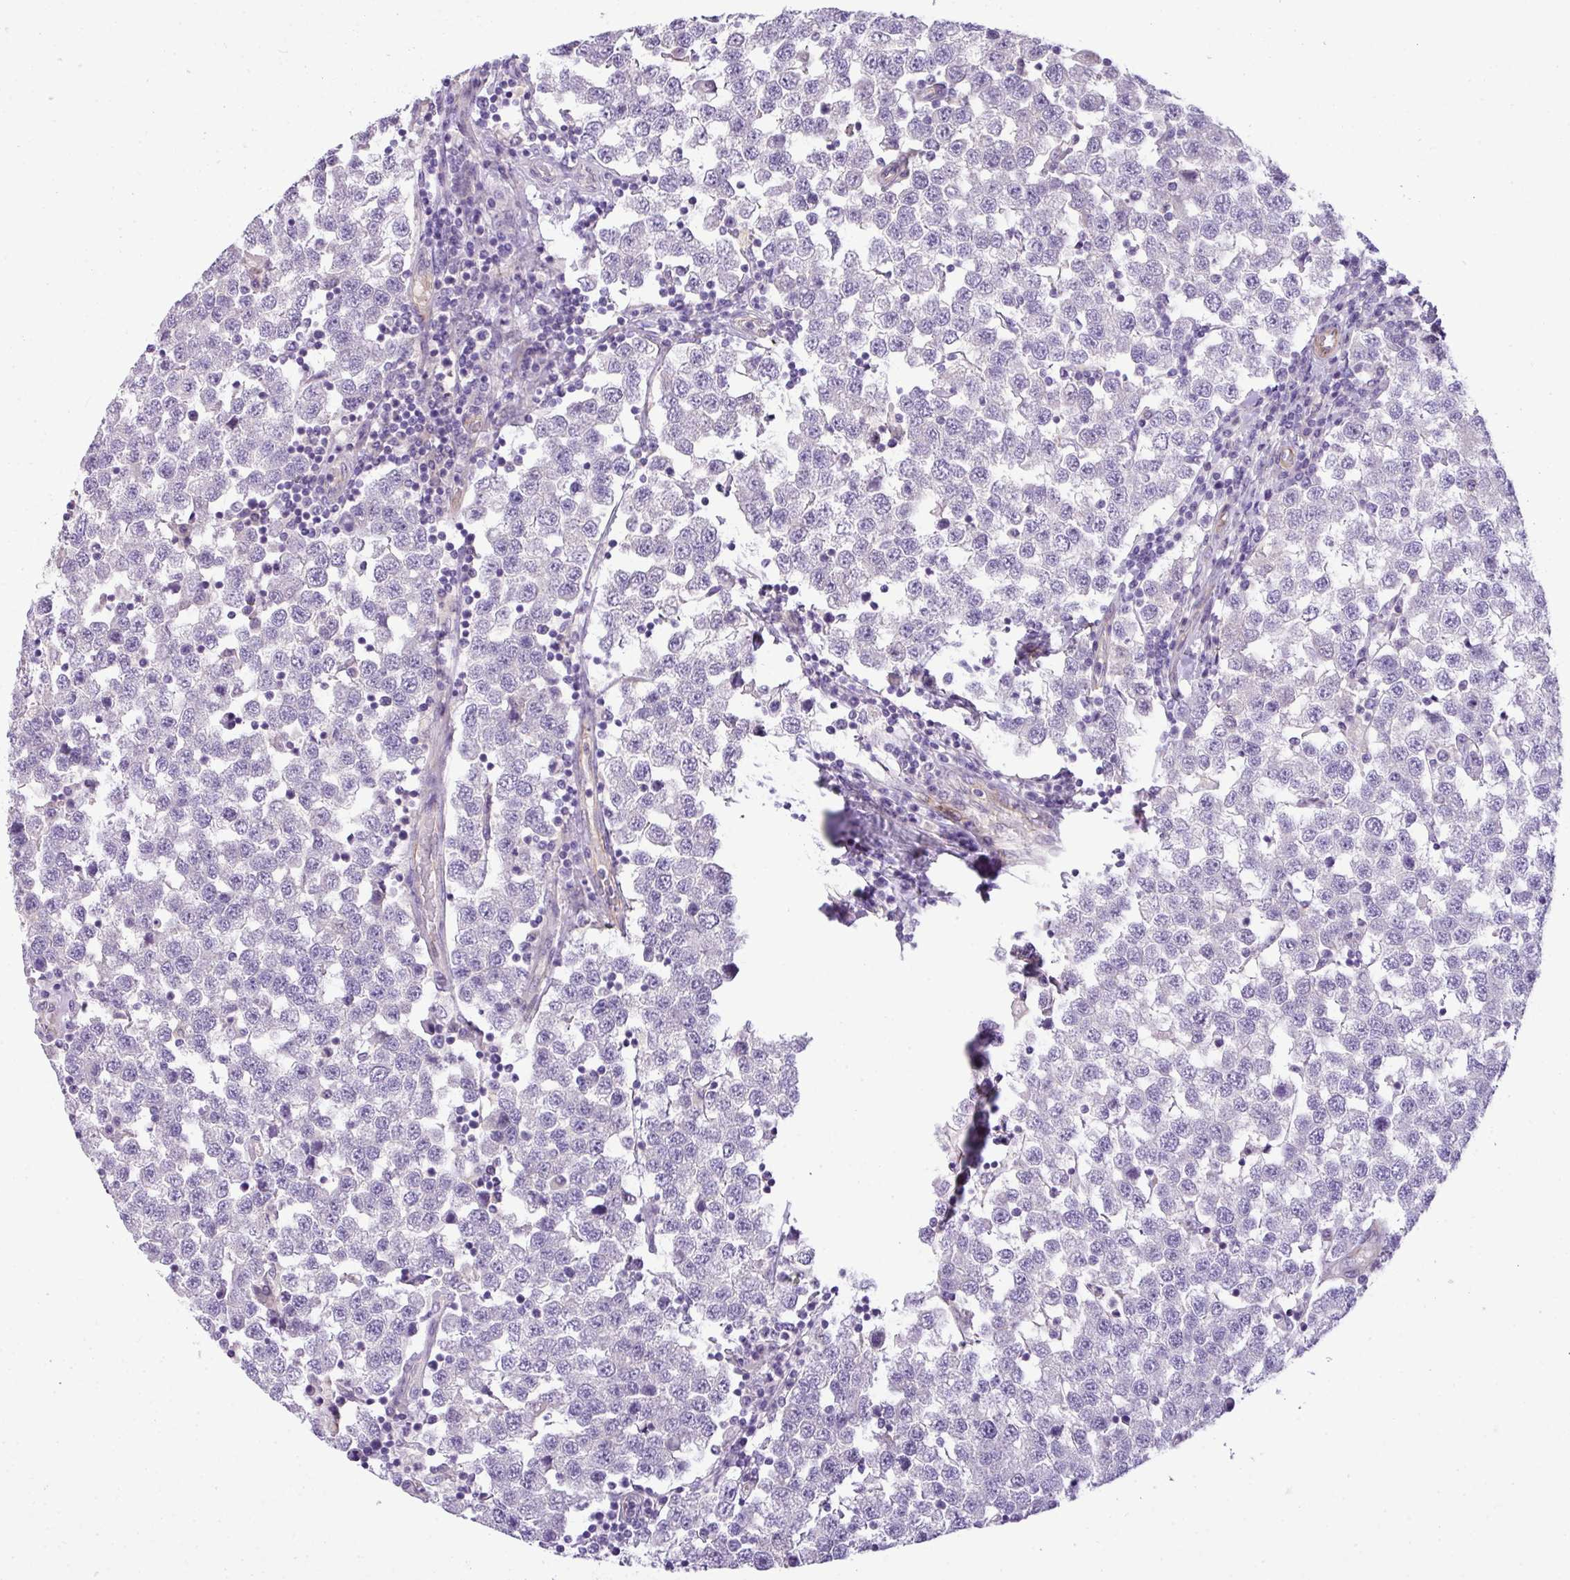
{"staining": {"intensity": "negative", "quantity": "none", "location": "none"}, "tissue": "testis cancer", "cell_type": "Tumor cells", "image_type": "cancer", "snomed": [{"axis": "morphology", "description": "Seminoma, NOS"}, {"axis": "topography", "description": "Testis"}], "caption": "Tumor cells show no significant positivity in testis seminoma.", "gene": "ENSG00000273748", "patient": {"sex": "male", "age": 34}}